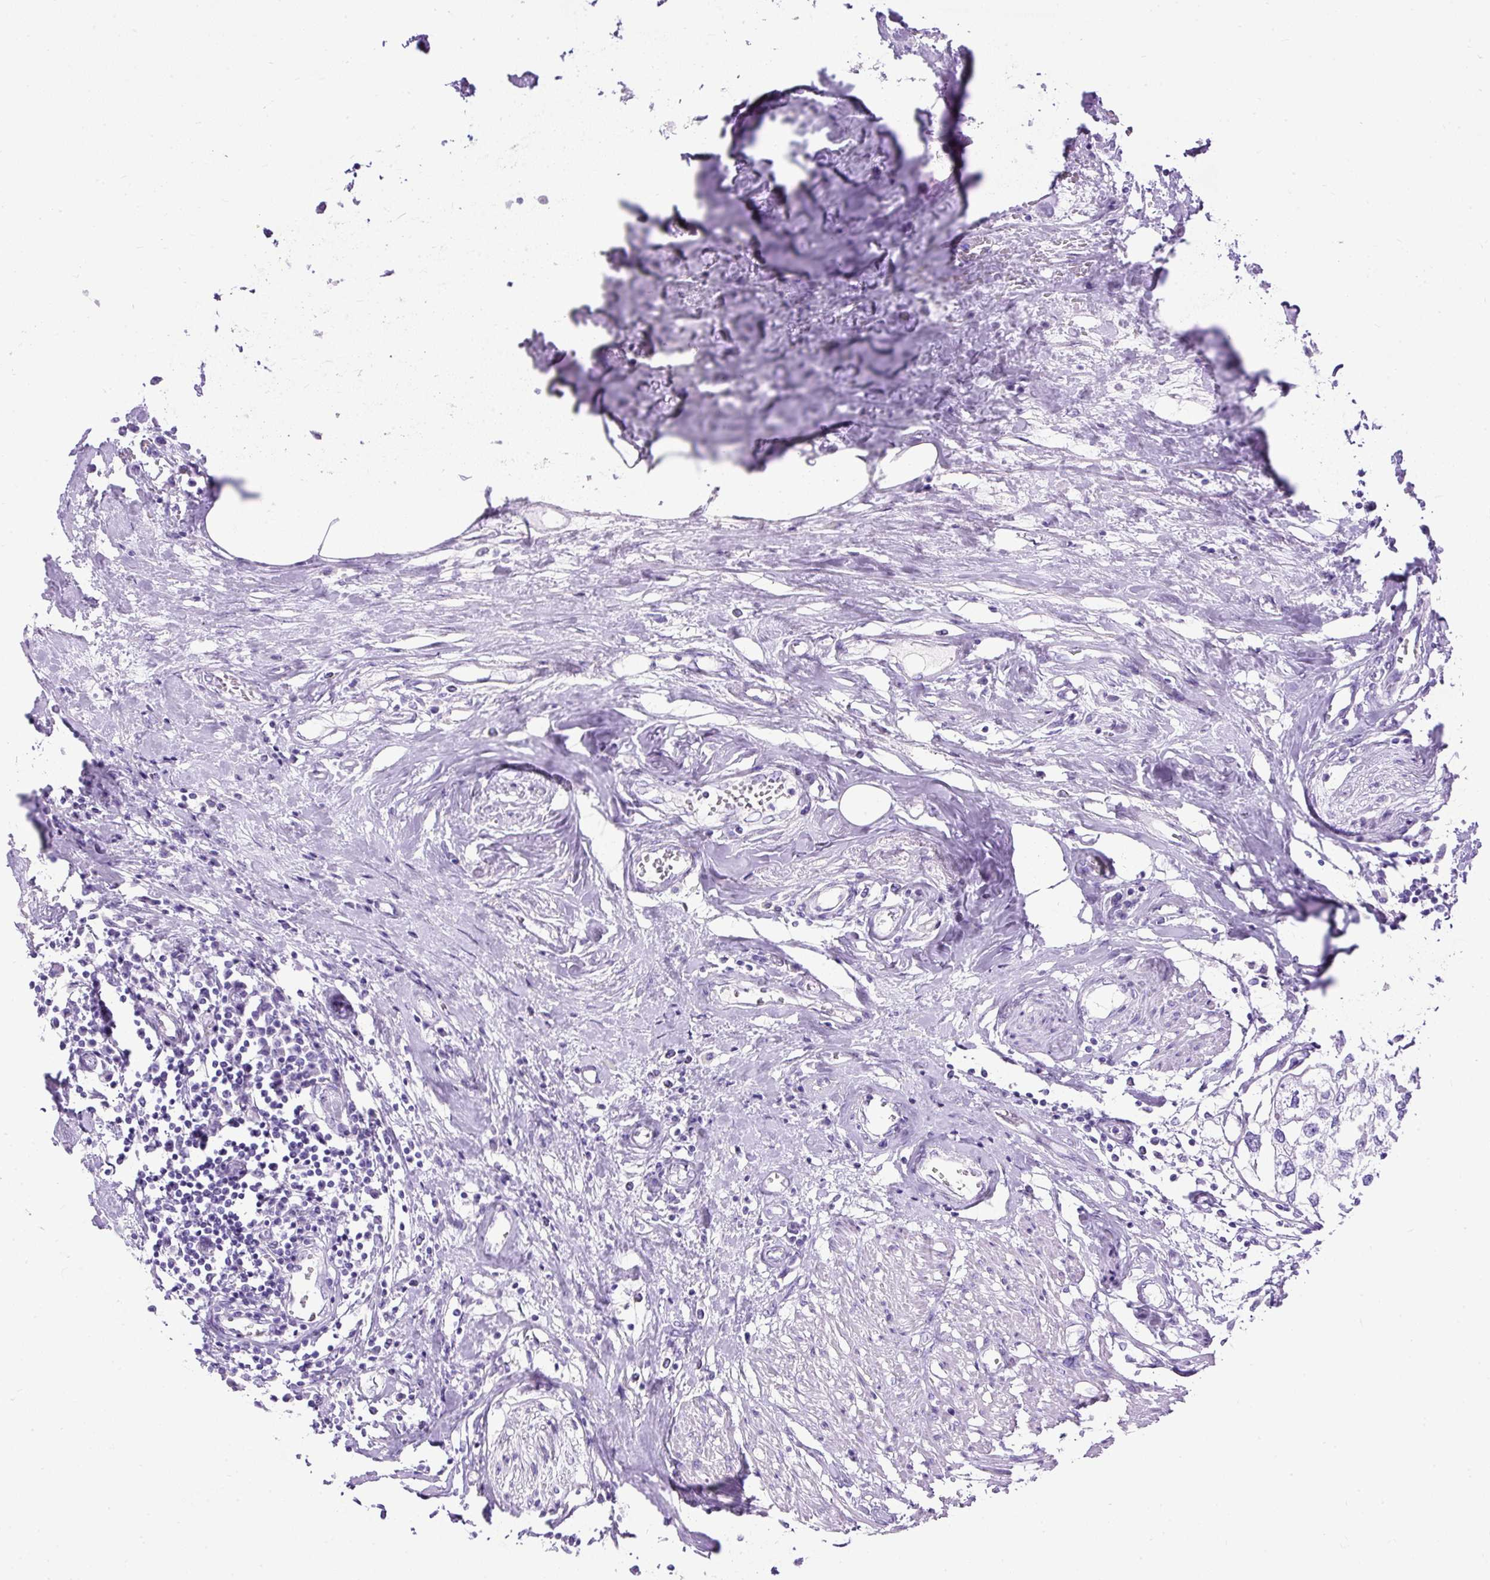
{"staining": {"intensity": "negative", "quantity": "none", "location": "none"}, "tissue": "urothelial cancer", "cell_type": "Tumor cells", "image_type": "cancer", "snomed": [{"axis": "morphology", "description": "Urothelial carcinoma, High grade"}, {"axis": "topography", "description": "Urinary bladder"}], "caption": "Immunohistochemistry histopathology image of neoplastic tissue: human urothelial cancer stained with DAB (3,3'-diaminobenzidine) shows no significant protein positivity in tumor cells.", "gene": "HEY1", "patient": {"sex": "male", "age": 64}}